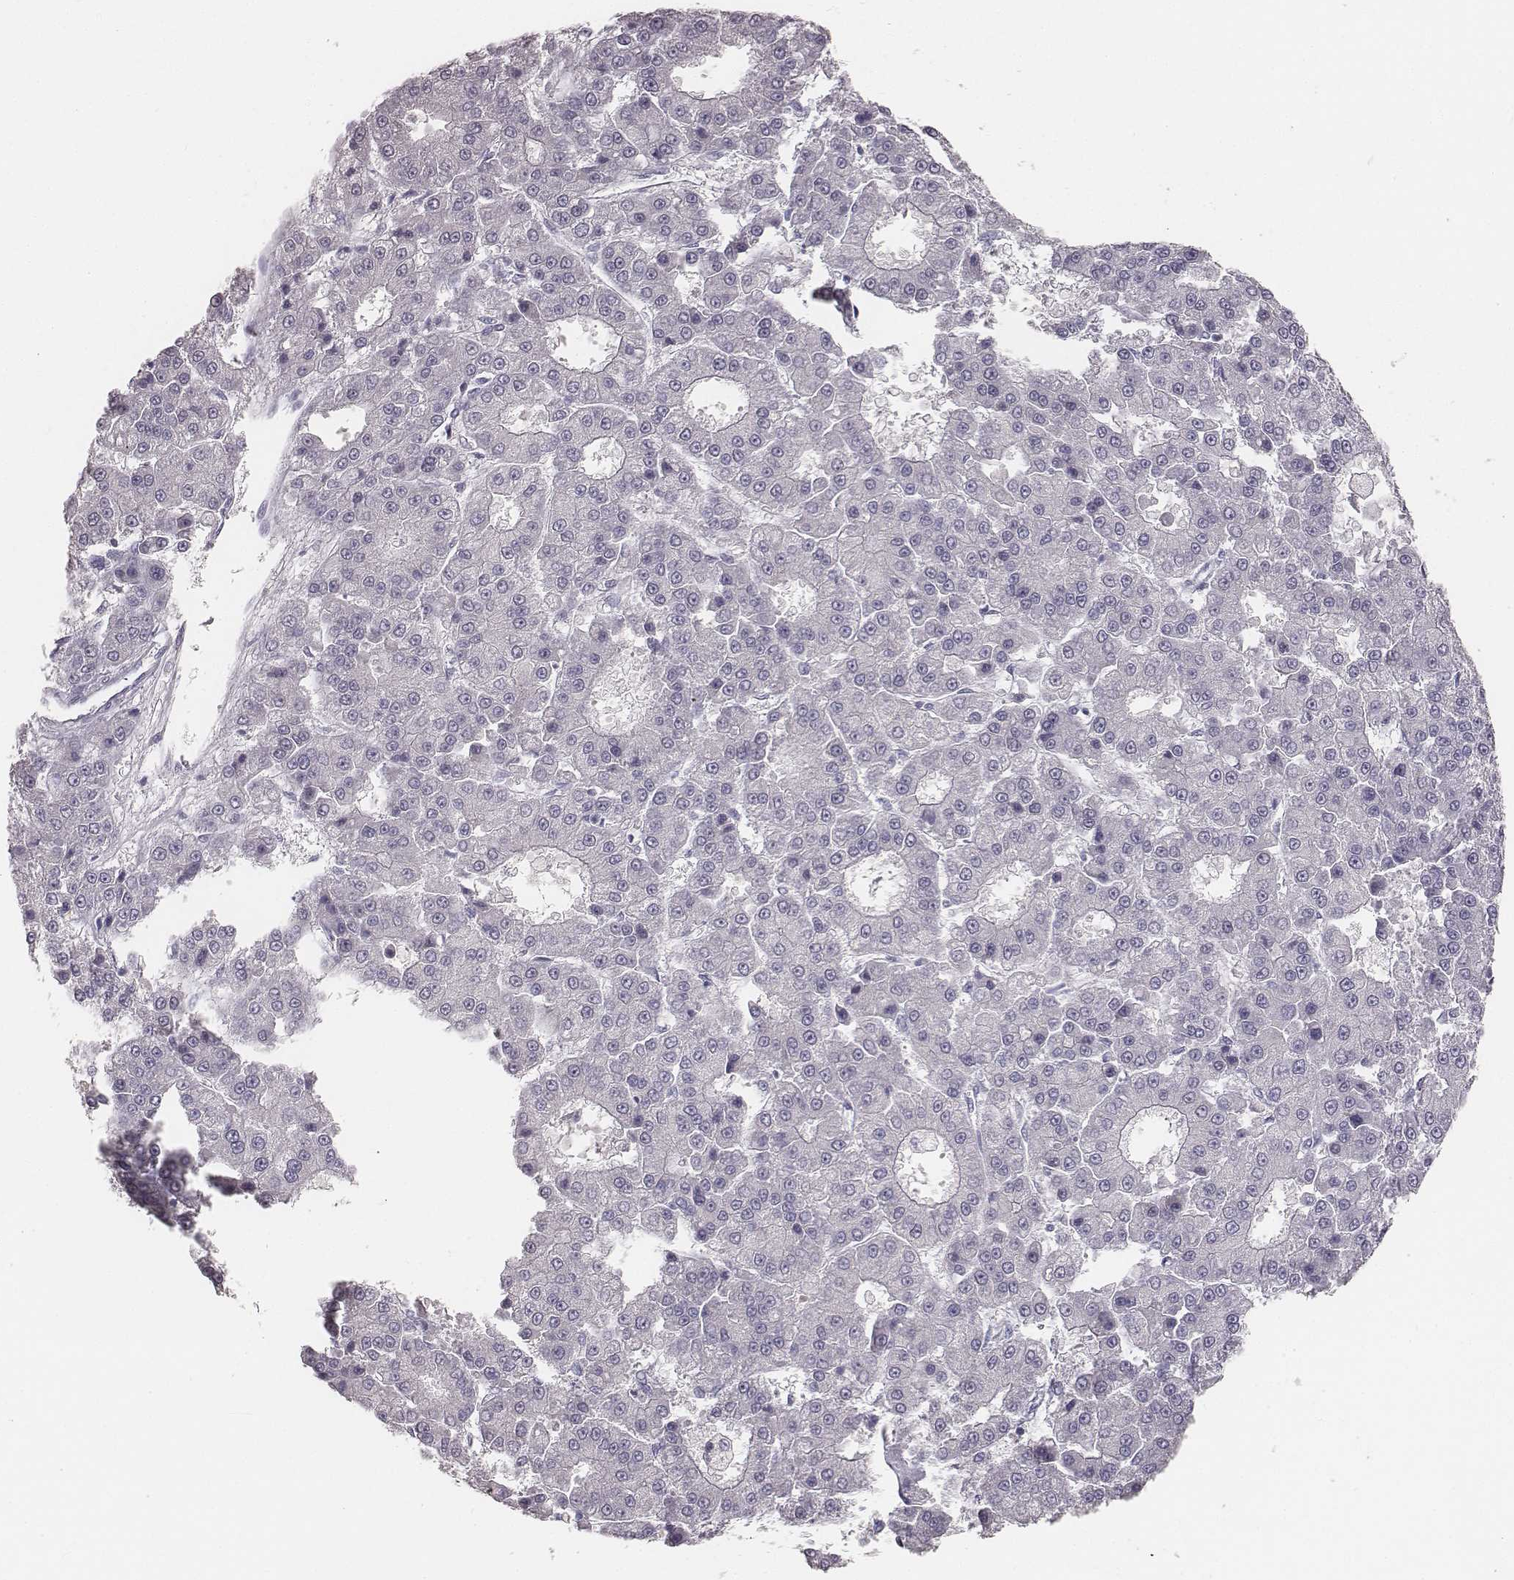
{"staining": {"intensity": "negative", "quantity": "none", "location": "none"}, "tissue": "liver cancer", "cell_type": "Tumor cells", "image_type": "cancer", "snomed": [{"axis": "morphology", "description": "Carcinoma, Hepatocellular, NOS"}, {"axis": "topography", "description": "Liver"}], "caption": "Tumor cells show no significant protein expression in liver cancer (hepatocellular carcinoma).", "gene": "MYH6", "patient": {"sex": "male", "age": 70}}